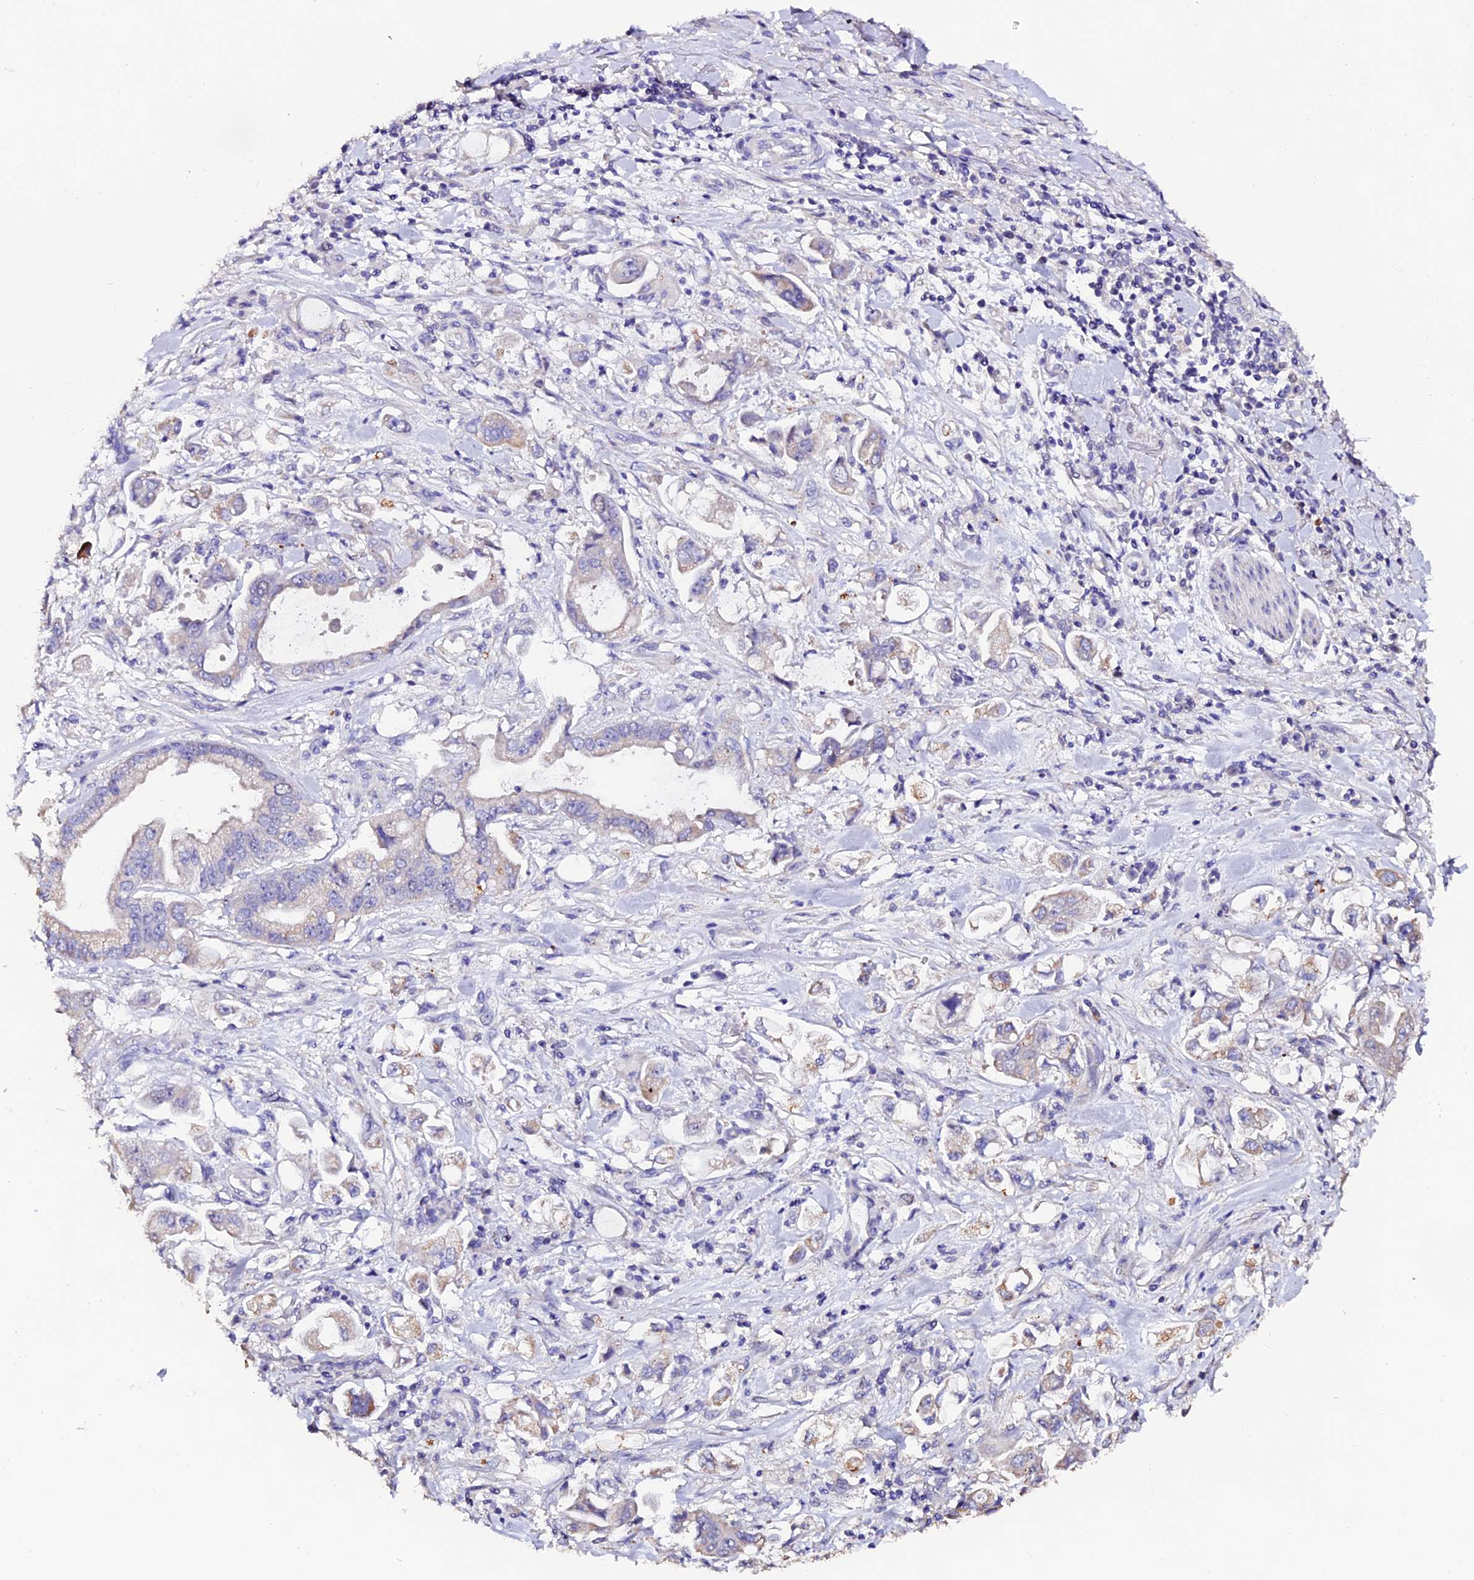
{"staining": {"intensity": "weak", "quantity": "<25%", "location": "cytoplasmic/membranous"}, "tissue": "stomach cancer", "cell_type": "Tumor cells", "image_type": "cancer", "snomed": [{"axis": "morphology", "description": "Adenocarcinoma, NOS"}, {"axis": "topography", "description": "Stomach"}], "caption": "Tumor cells are negative for brown protein staining in stomach cancer (adenocarcinoma).", "gene": "FBXW9", "patient": {"sex": "male", "age": 62}}